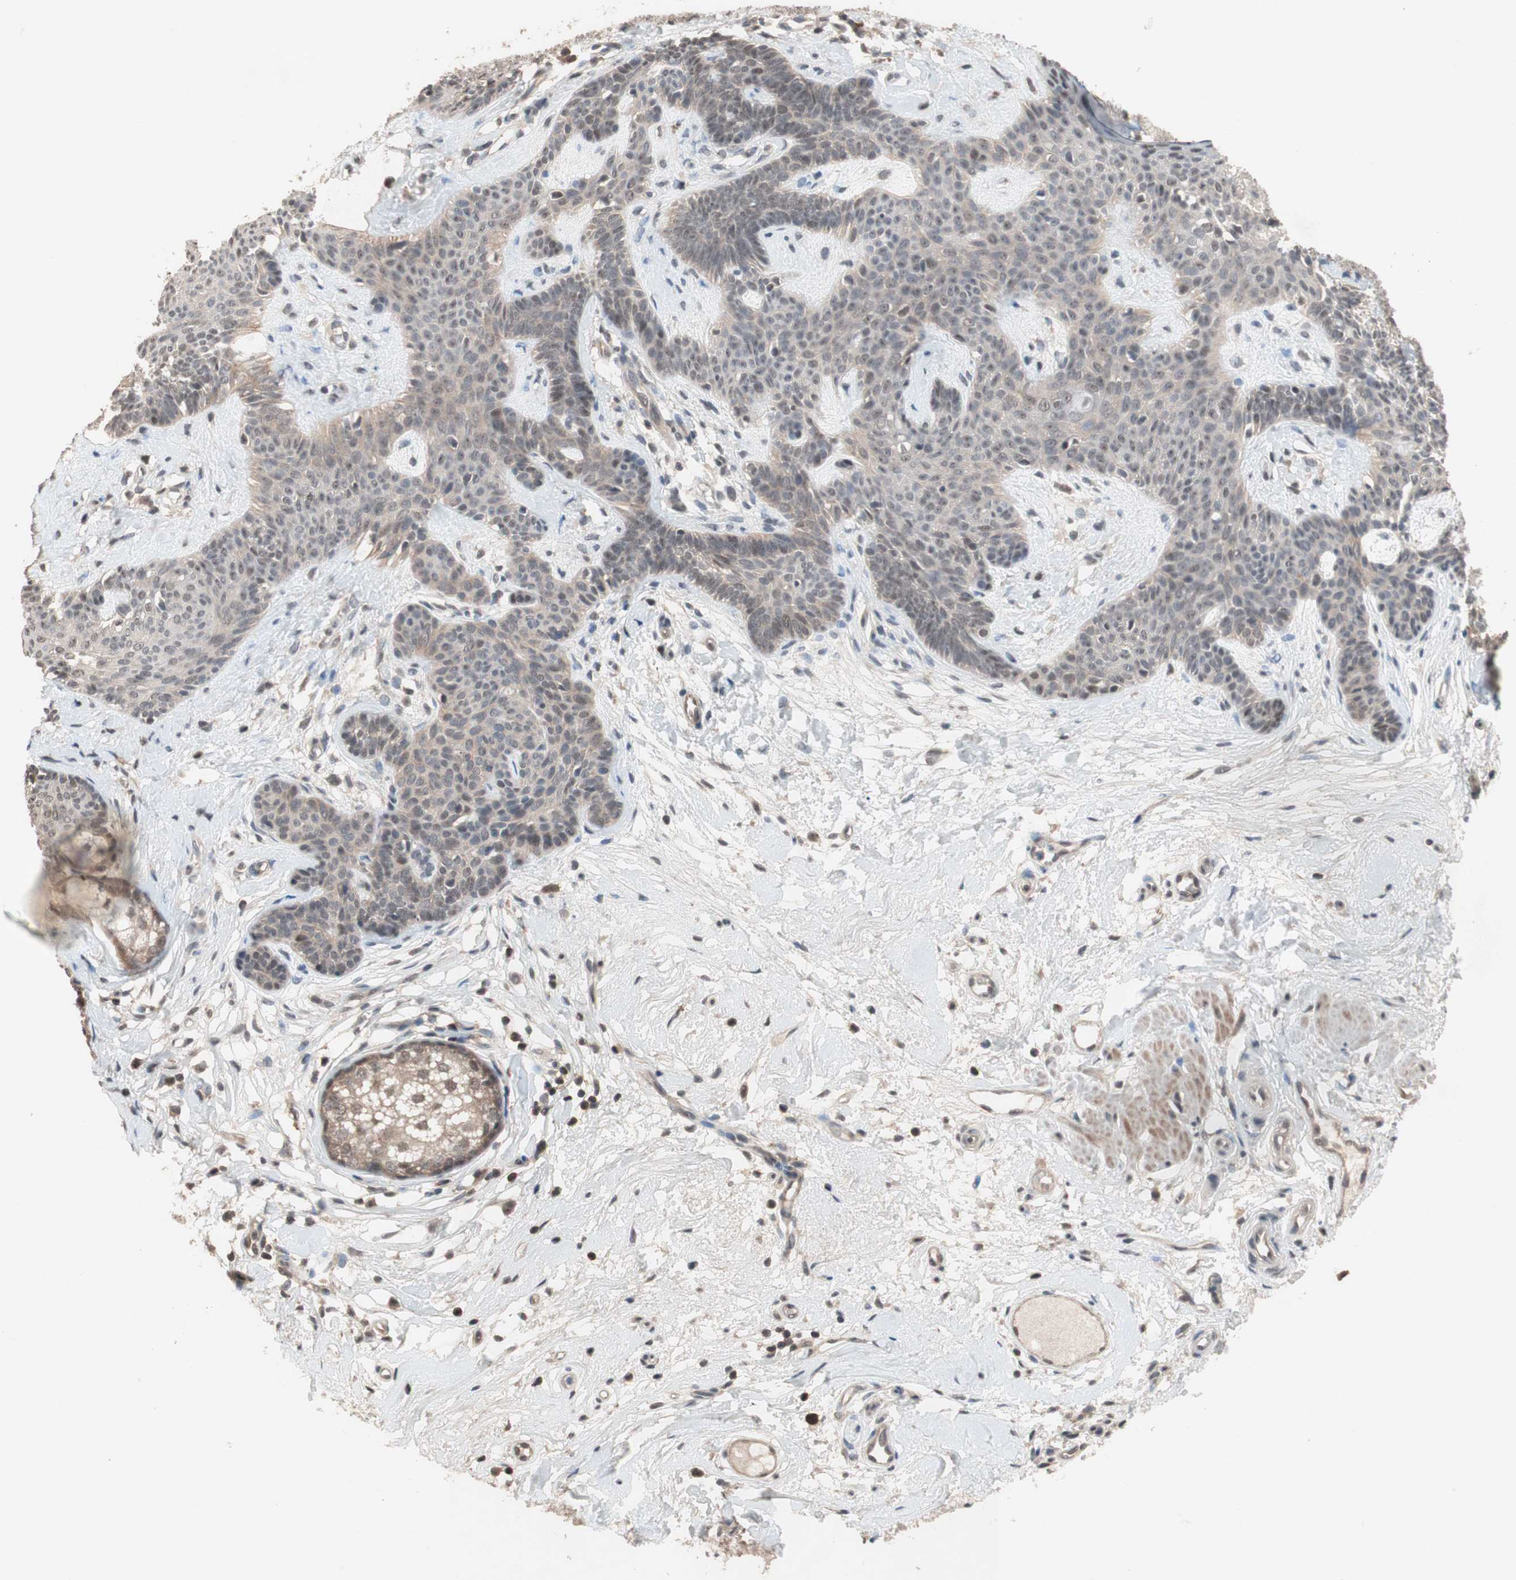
{"staining": {"intensity": "moderate", "quantity": ">75%", "location": "cytoplasmic/membranous,nuclear"}, "tissue": "skin cancer", "cell_type": "Tumor cells", "image_type": "cancer", "snomed": [{"axis": "morphology", "description": "Developmental malformation"}, {"axis": "morphology", "description": "Basal cell carcinoma"}, {"axis": "topography", "description": "Skin"}], "caption": "An image showing moderate cytoplasmic/membranous and nuclear expression in about >75% of tumor cells in skin cancer, as visualized by brown immunohistochemical staining.", "gene": "GART", "patient": {"sex": "female", "age": 62}}